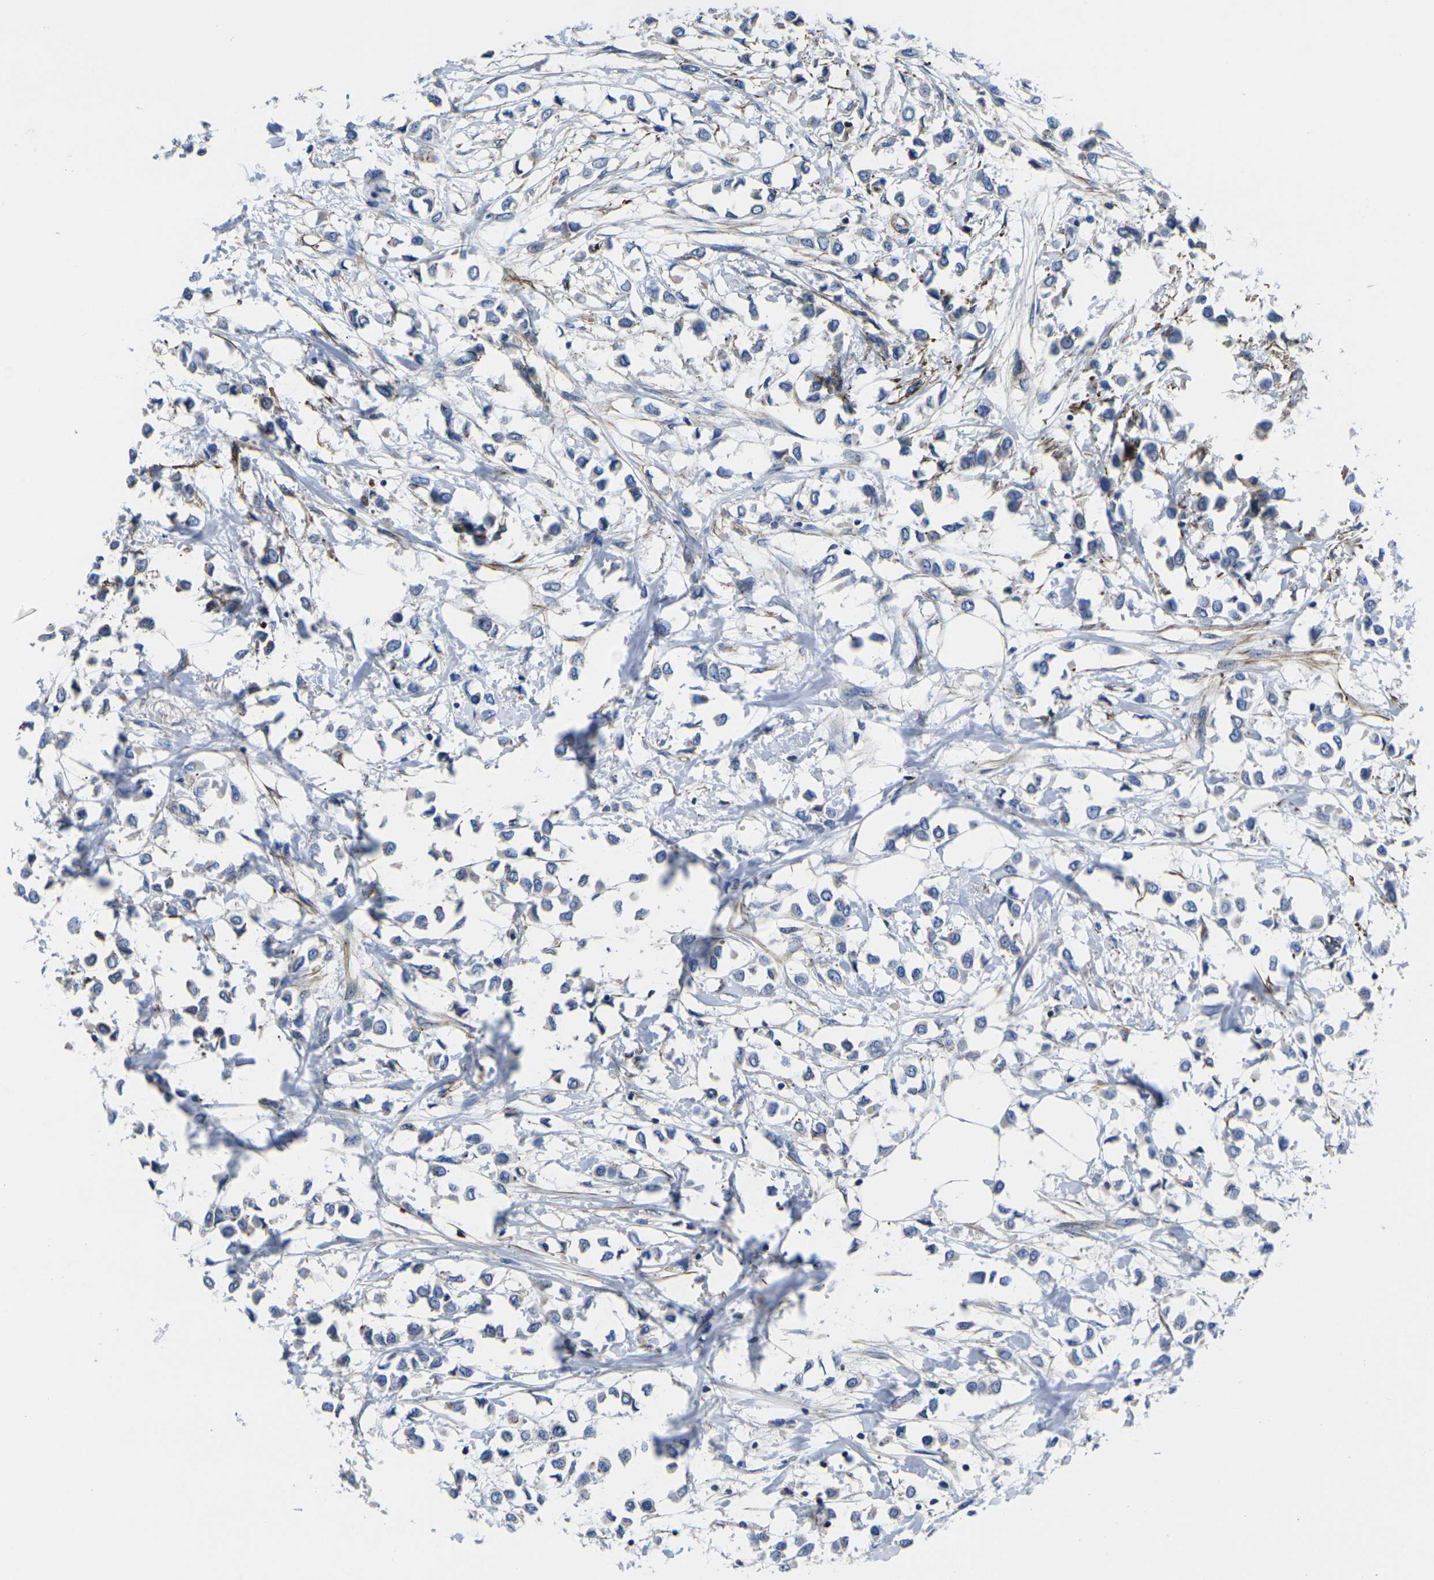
{"staining": {"intensity": "negative", "quantity": "none", "location": "none"}, "tissue": "breast cancer", "cell_type": "Tumor cells", "image_type": "cancer", "snomed": [{"axis": "morphology", "description": "Lobular carcinoma"}, {"axis": "topography", "description": "Breast"}], "caption": "There is no significant expression in tumor cells of lobular carcinoma (breast).", "gene": "GPR4", "patient": {"sex": "female", "age": 51}}